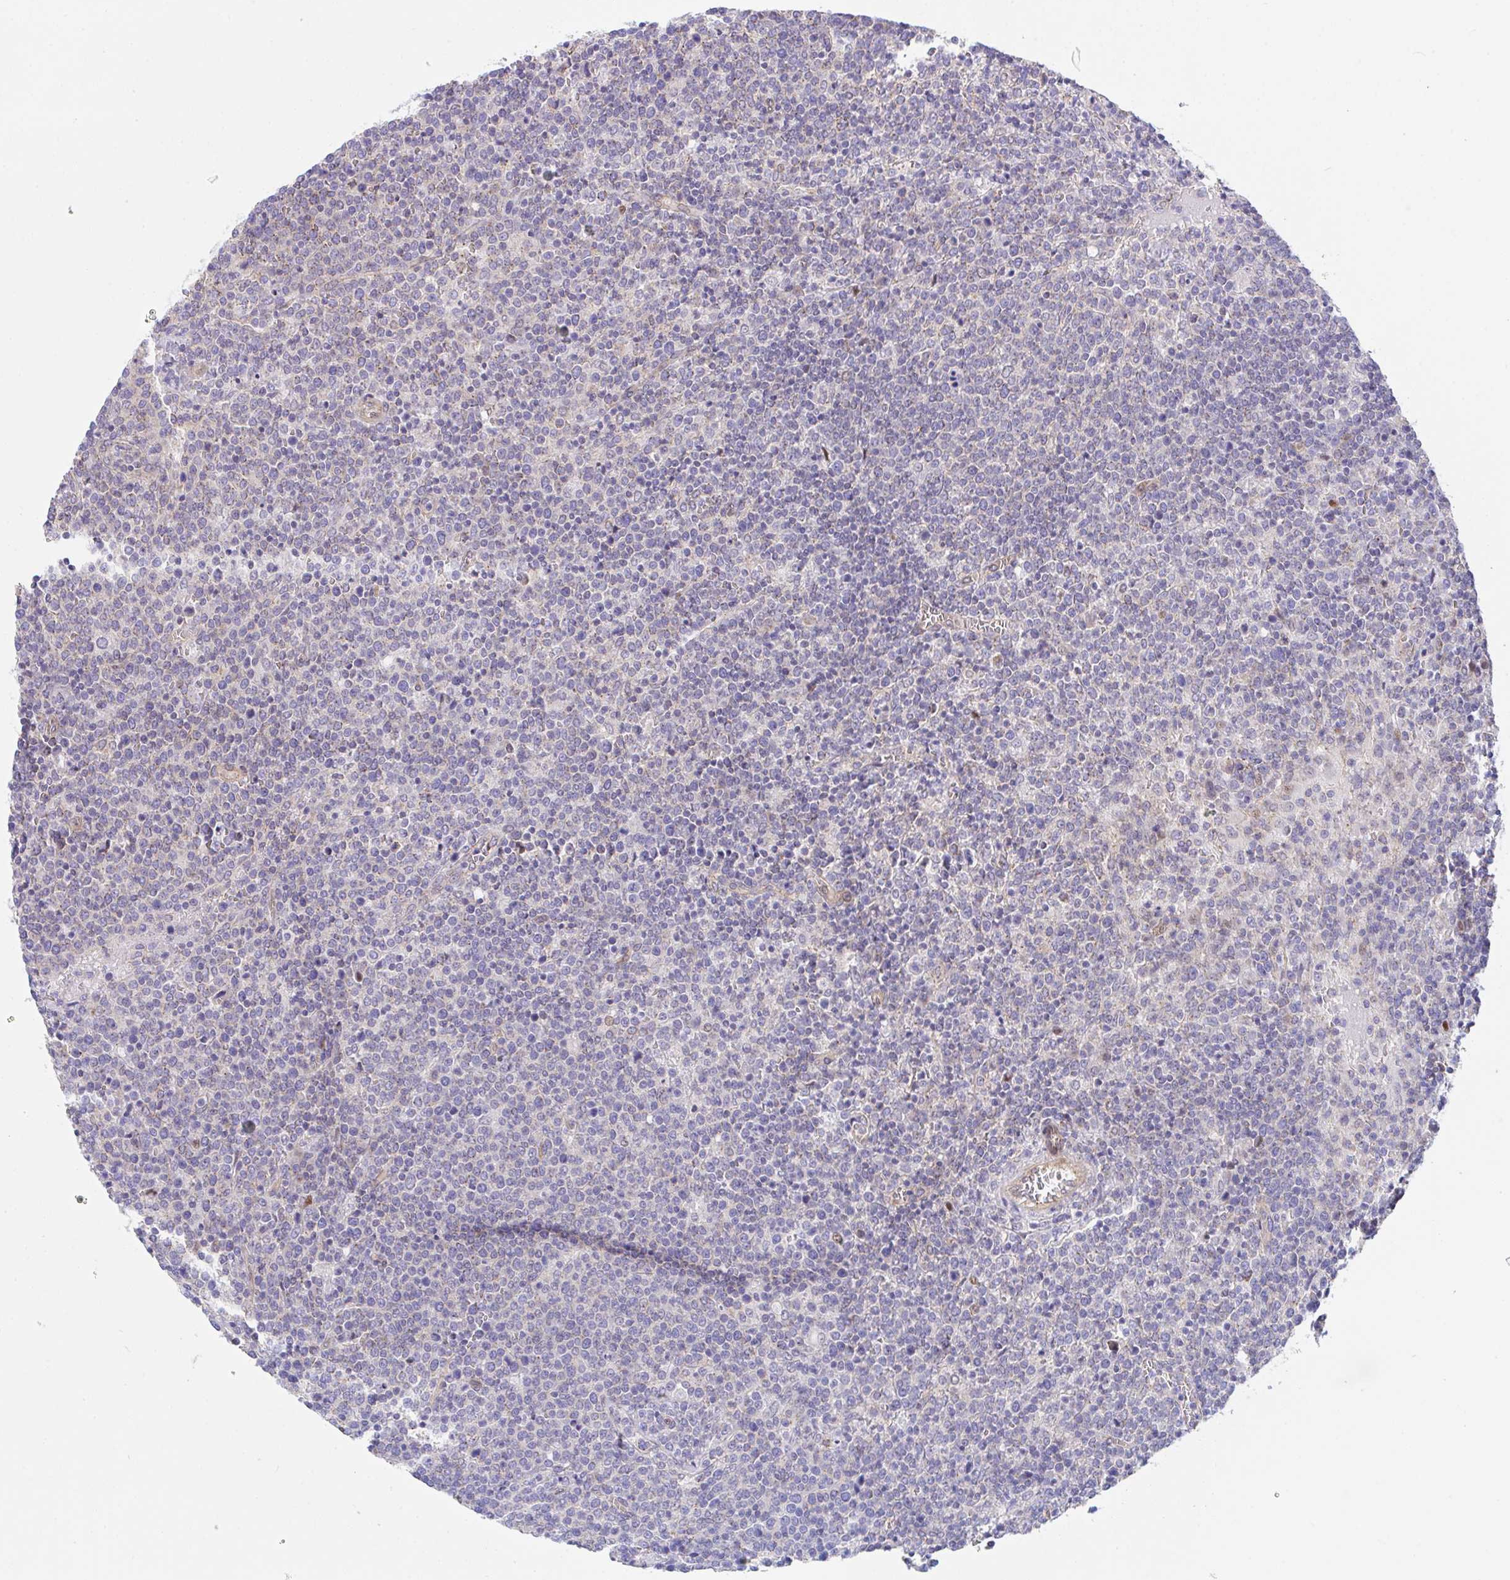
{"staining": {"intensity": "negative", "quantity": "none", "location": "none"}, "tissue": "lymphoma", "cell_type": "Tumor cells", "image_type": "cancer", "snomed": [{"axis": "morphology", "description": "Malignant lymphoma, non-Hodgkin's type, High grade"}, {"axis": "topography", "description": "Lymph node"}], "caption": "Tumor cells show no significant protein expression in lymphoma. The staining was performed using DAB to visualize the protein expression in brown, while the nuclei were stained in blue with hematoxylin (Magnification: 20x).", "gene": "ZBED3", "patient": {"sex": "male", "age": 61}}